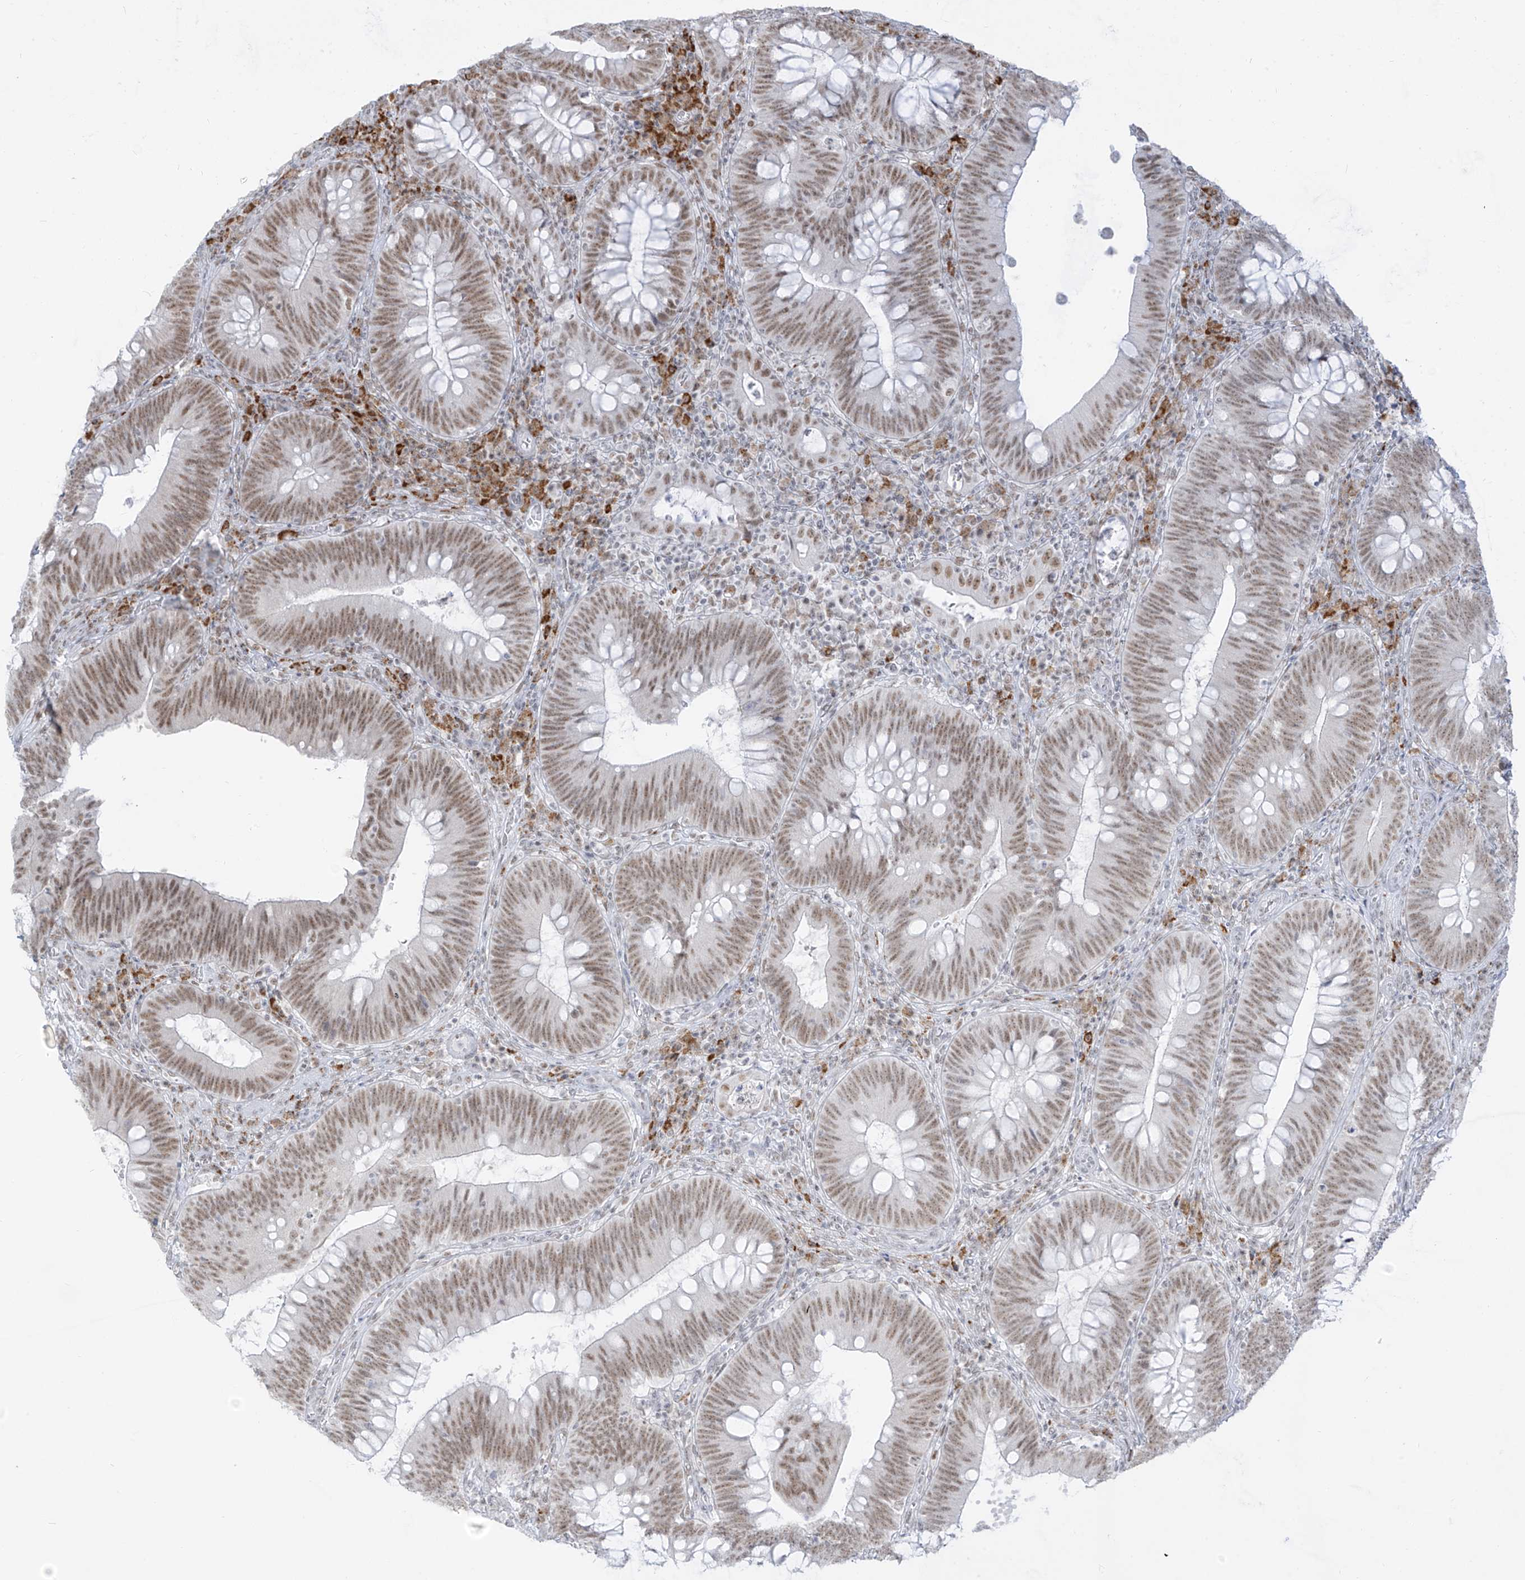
{"staining": {"intensity": "moderate", "quantity": ">75%", "location": "nuclear"}, "tissue": "colorectal cancer", "cell_type": "Tumor cells", "image_type": "cancer", "snomed": [{"axis": "morphology", "description": "Normal tissue, NOS"}, {"axis": "topography", "description": "Colon"}], "caption": "Tumor cells display medium levels of moderate nuclear staining in about >75% of cells in colorectal cancer. (Stains: DAB in brown, nuclei in blue, Microscopy: brightfield microscopy at high magnification).", "gene": "SUPT5H", "patient": {"sex": "female", "age": 82}}